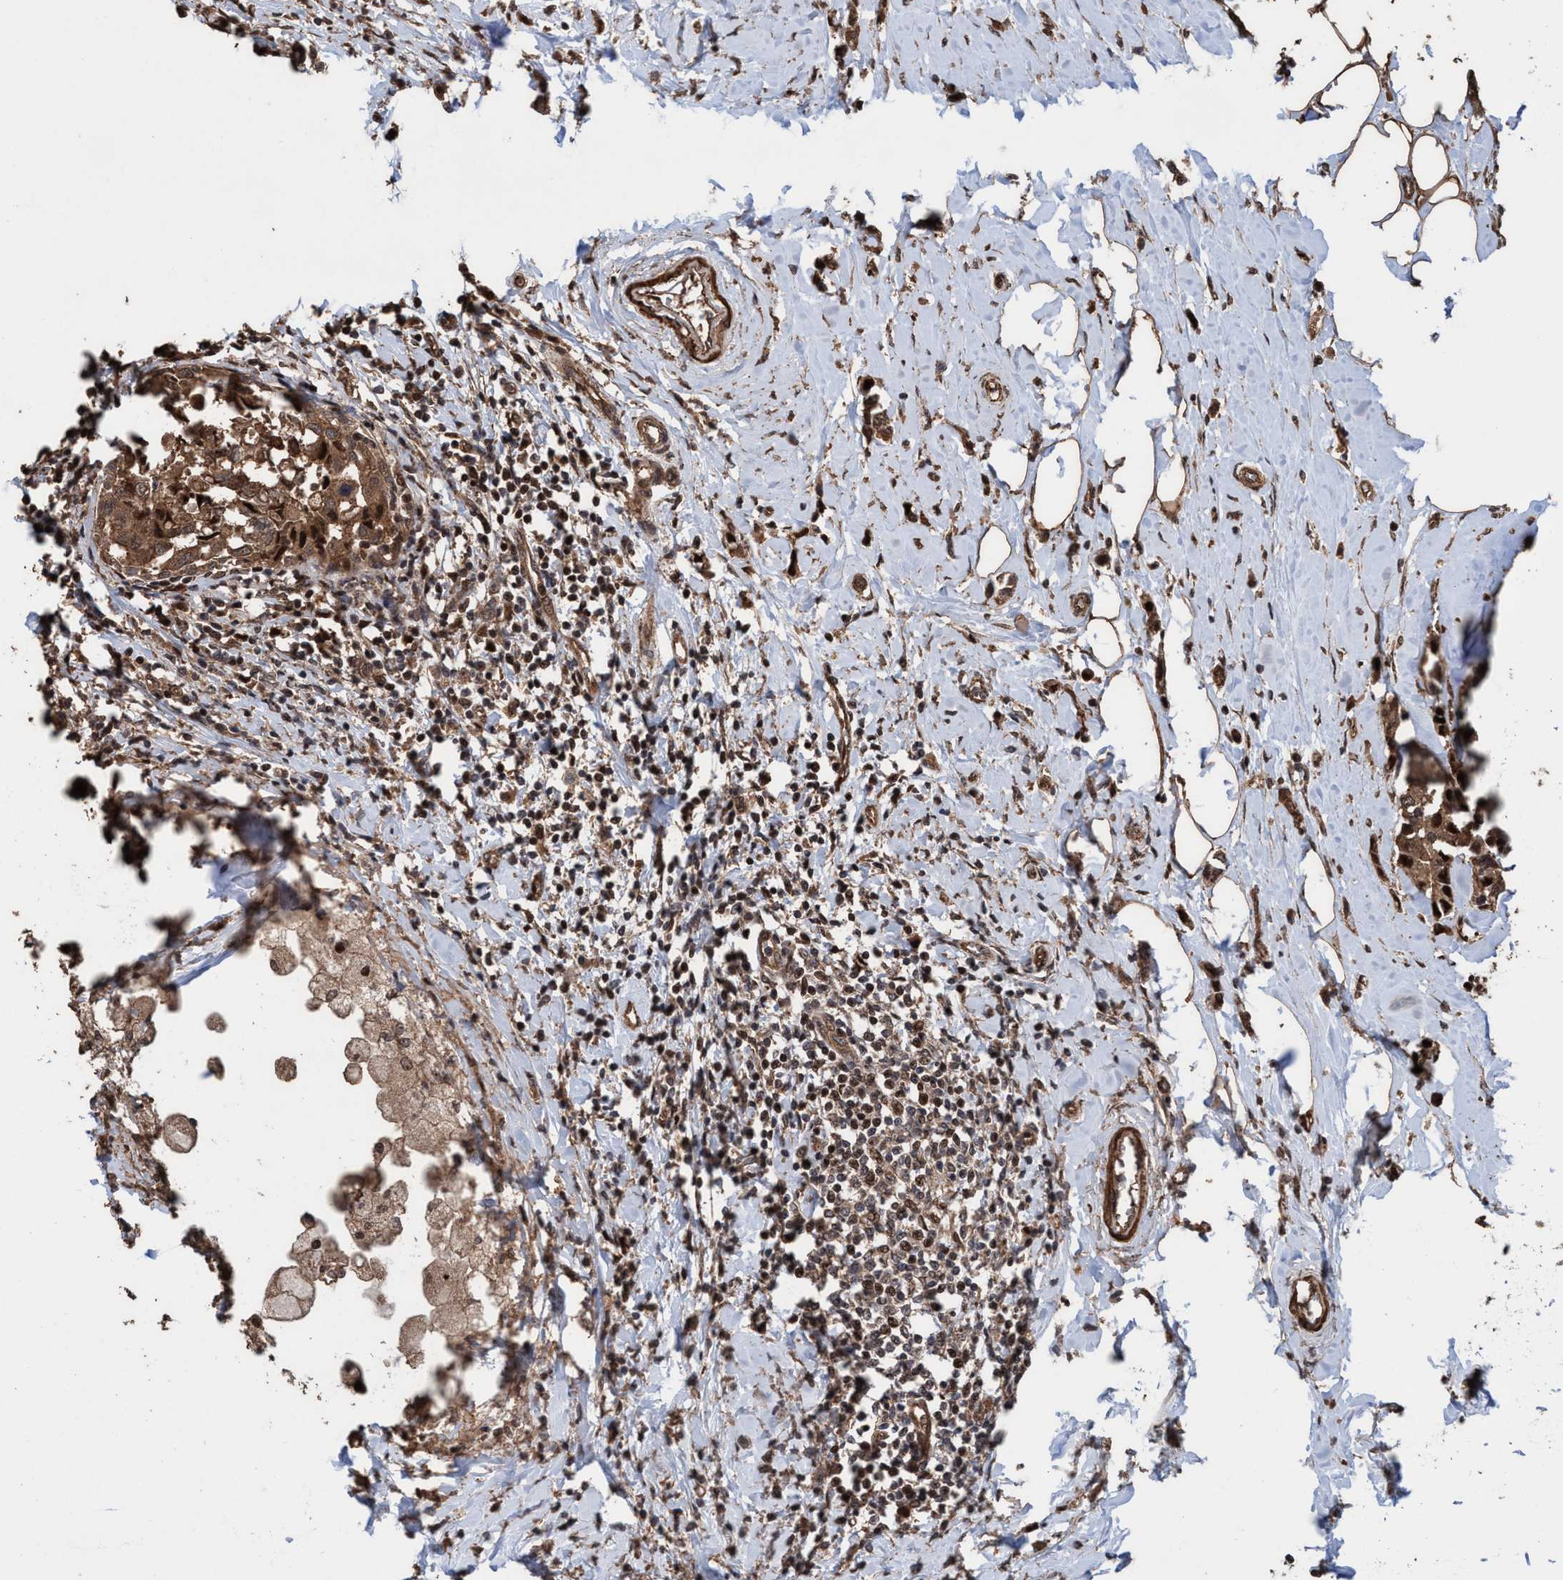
{"staining": {"intensity": "strong", "quantity": ">75%", "location": "cytoplasmic/membranous,nuclear"}, "tissue": "breast cancer", "cell_type": "Tumor cells", "image_type": "cancer", "snomed": [{"axis": "morphology", "description": "Normal tissue, NOS"}, {"axis": "morphology", "description": "Duct carcinoma"}, {"axis": "topography", "description": "Breast"}], "caption": "Brown immunohistochemical staining in breast invasive ductal carcinoma demonstrates strong cytoplasmic/membranous and nuclear staining in approximately >75% of tumor cells. The staining is performed using DAB (3,3'-diaminobenzidine) brown chromogen to label protein expression. The nuclei are counter-stained blue using hematoxylin.", "gene": "TRPC7", "patient": {"sex": "female", "age": 50}}